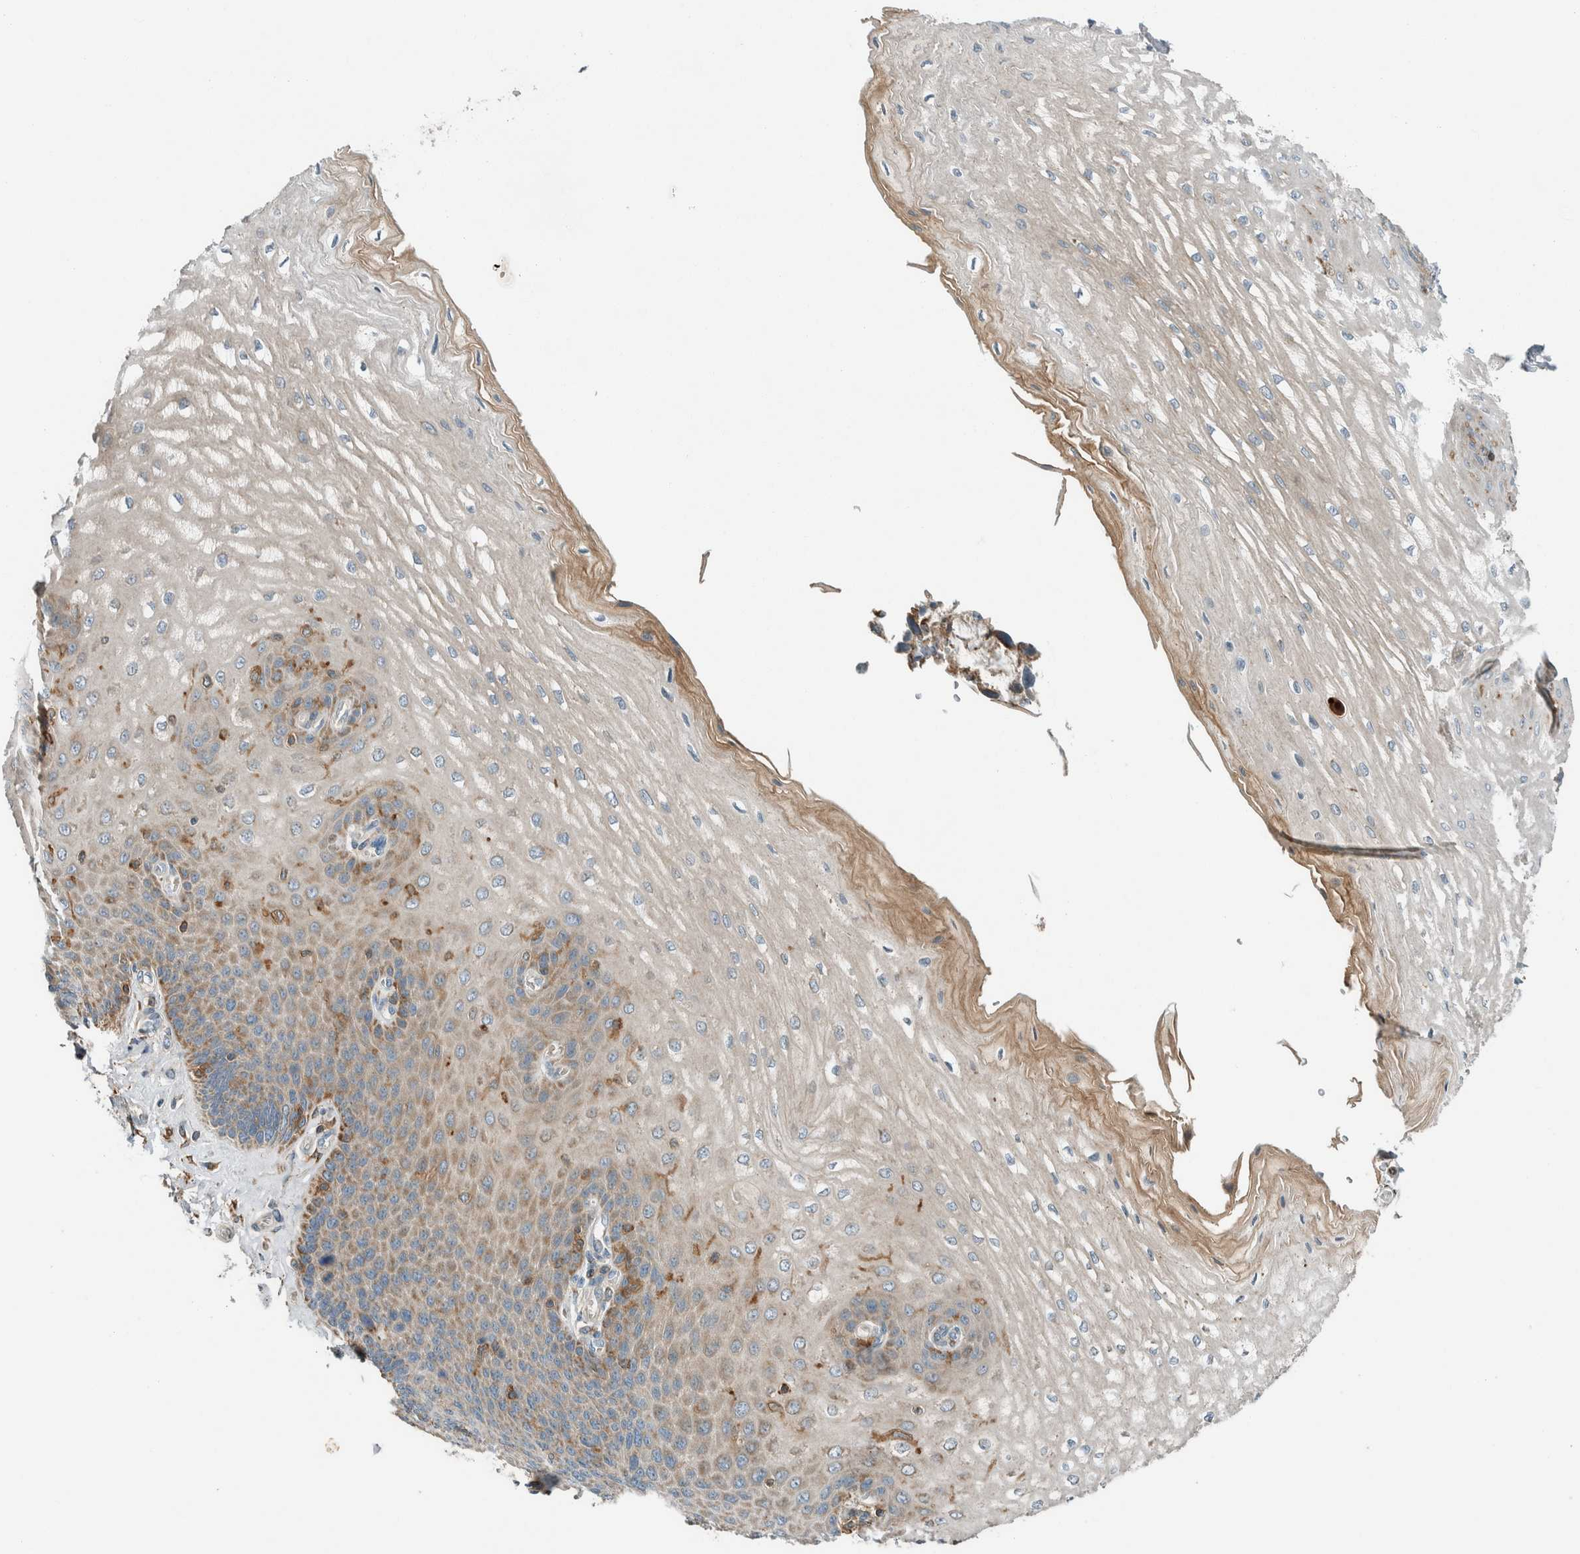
{"staining": {"intensity": "moderate", "quantity": "25%-75%", "location": "cytoplasmic/membranous"}, "tissue": "esophagus", "cell_type": "Squamous epithelial cells", "image_type": "normal", "snomed": [{"axis": "morphology", "description": "Normal tissue, NOS"}, {"axis": "topography", "description": "Esophagus"}], "caption": "Brown immunohistochemical staining in normal human esophagus shows moderate cytoplasmic/membranous staining in approximately 25%-75% of squamous epithelial cells. Nuclei are stained in blue.", "gene": "SPAG5", "patient": {"sex": "male", "age": 54}}